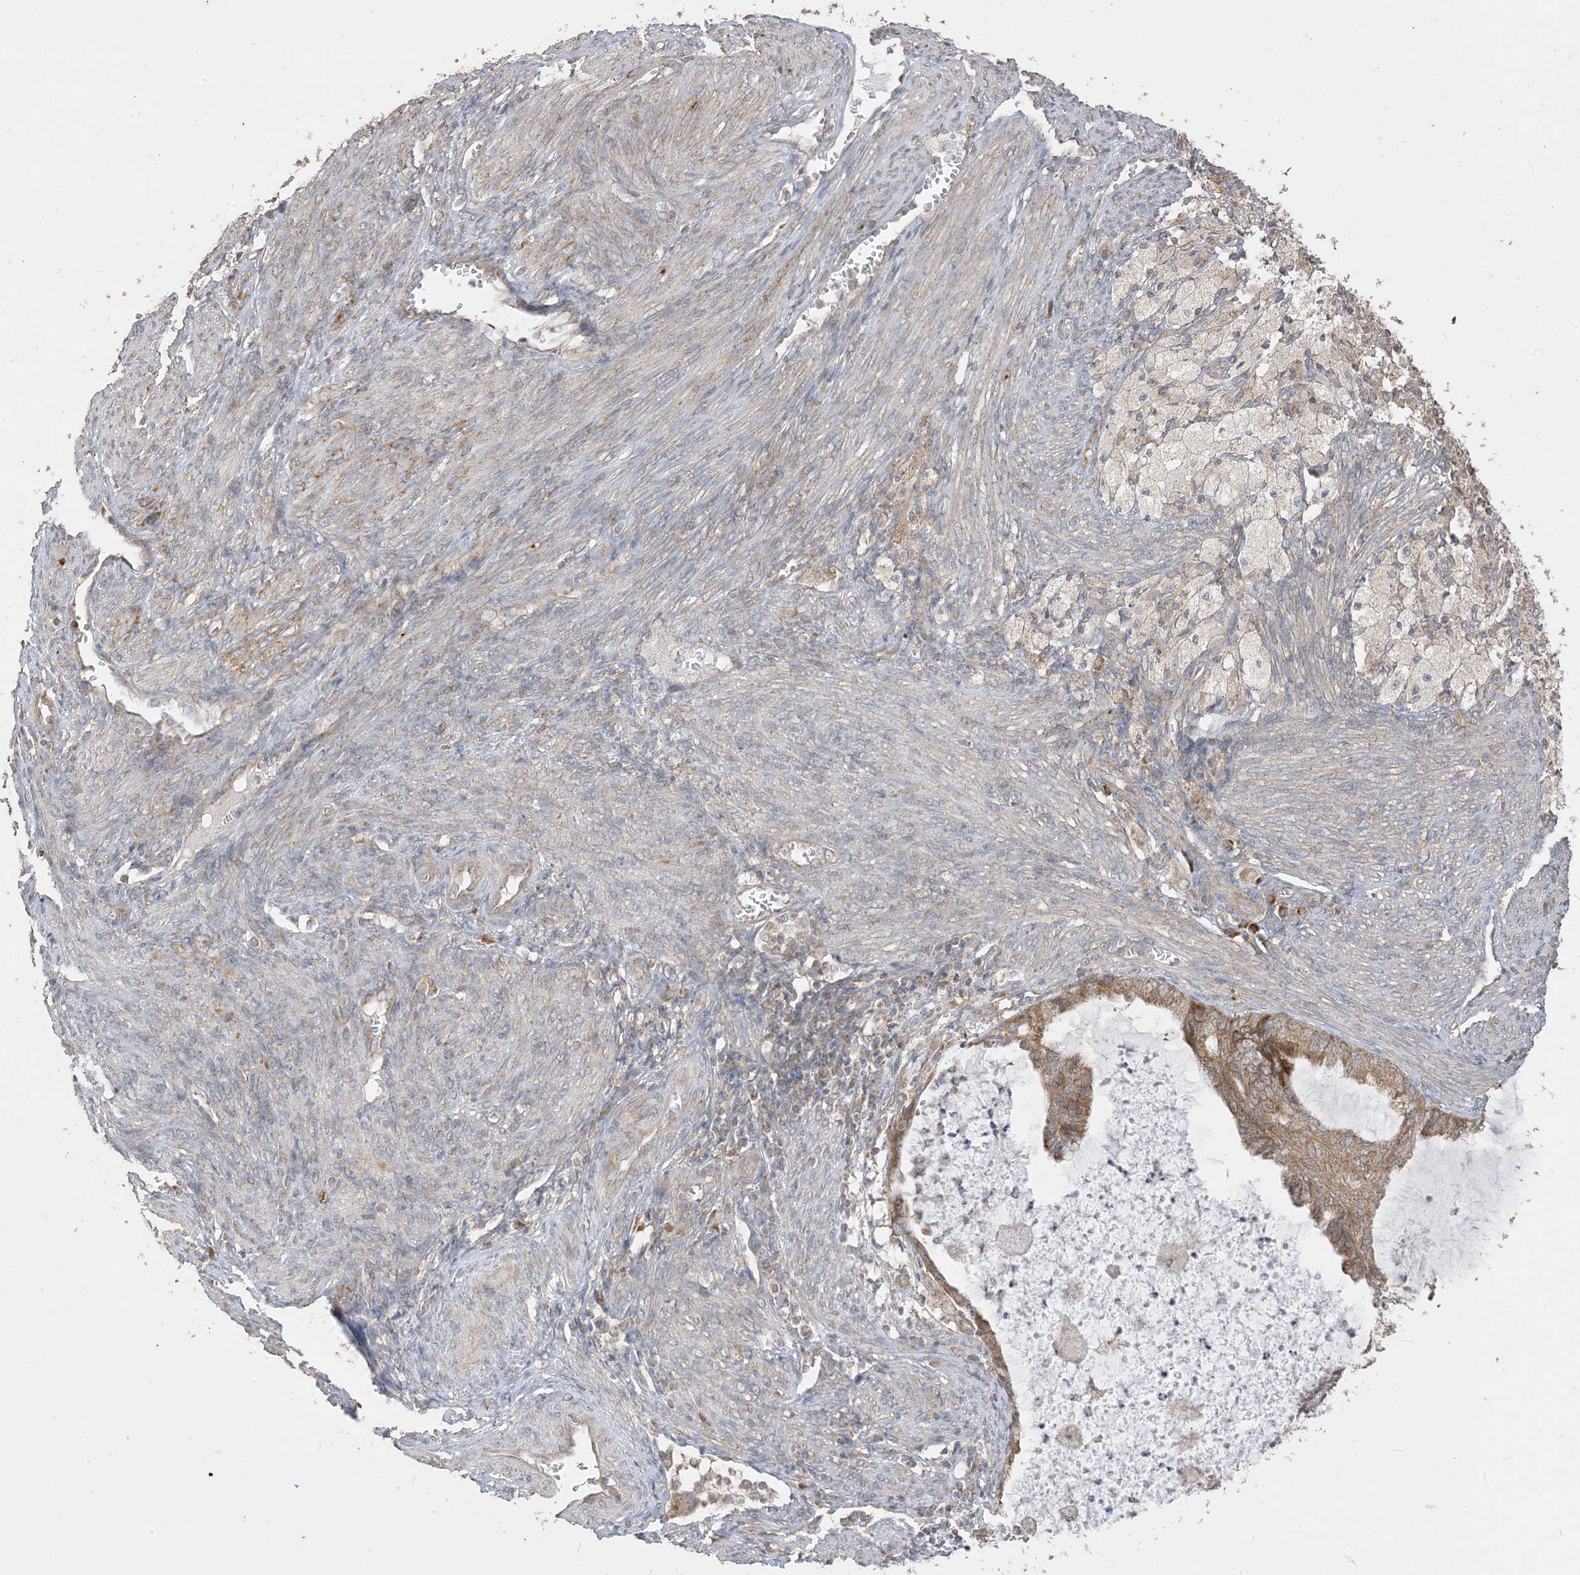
{"staining": {"intensity": "strong", "quantity": ">75%", "location": "cytoplasmic/membranous"}, "tissue": "cervical cancer", "cell_type": "Tumor cells", "image_type": "cancer", "snomed": [{"axis": "morphology", "description": "Normal tissue, NOS"}, {"axis": "morphology", "description": "Adenocarcinoma, NOS"}, {"axis": "topography", "description": "Cervix"}, {"axis": "topography", "description": "Endometrium"}], "caption": "A high amount of strong cytoplasmic/membranous positivity is appreciated in about >75% of tumor cells in cervical cancer (adenocarcinoma) tissue.", "gene": "SIRT3", "patient": {"sex": "female", "age": 86}}